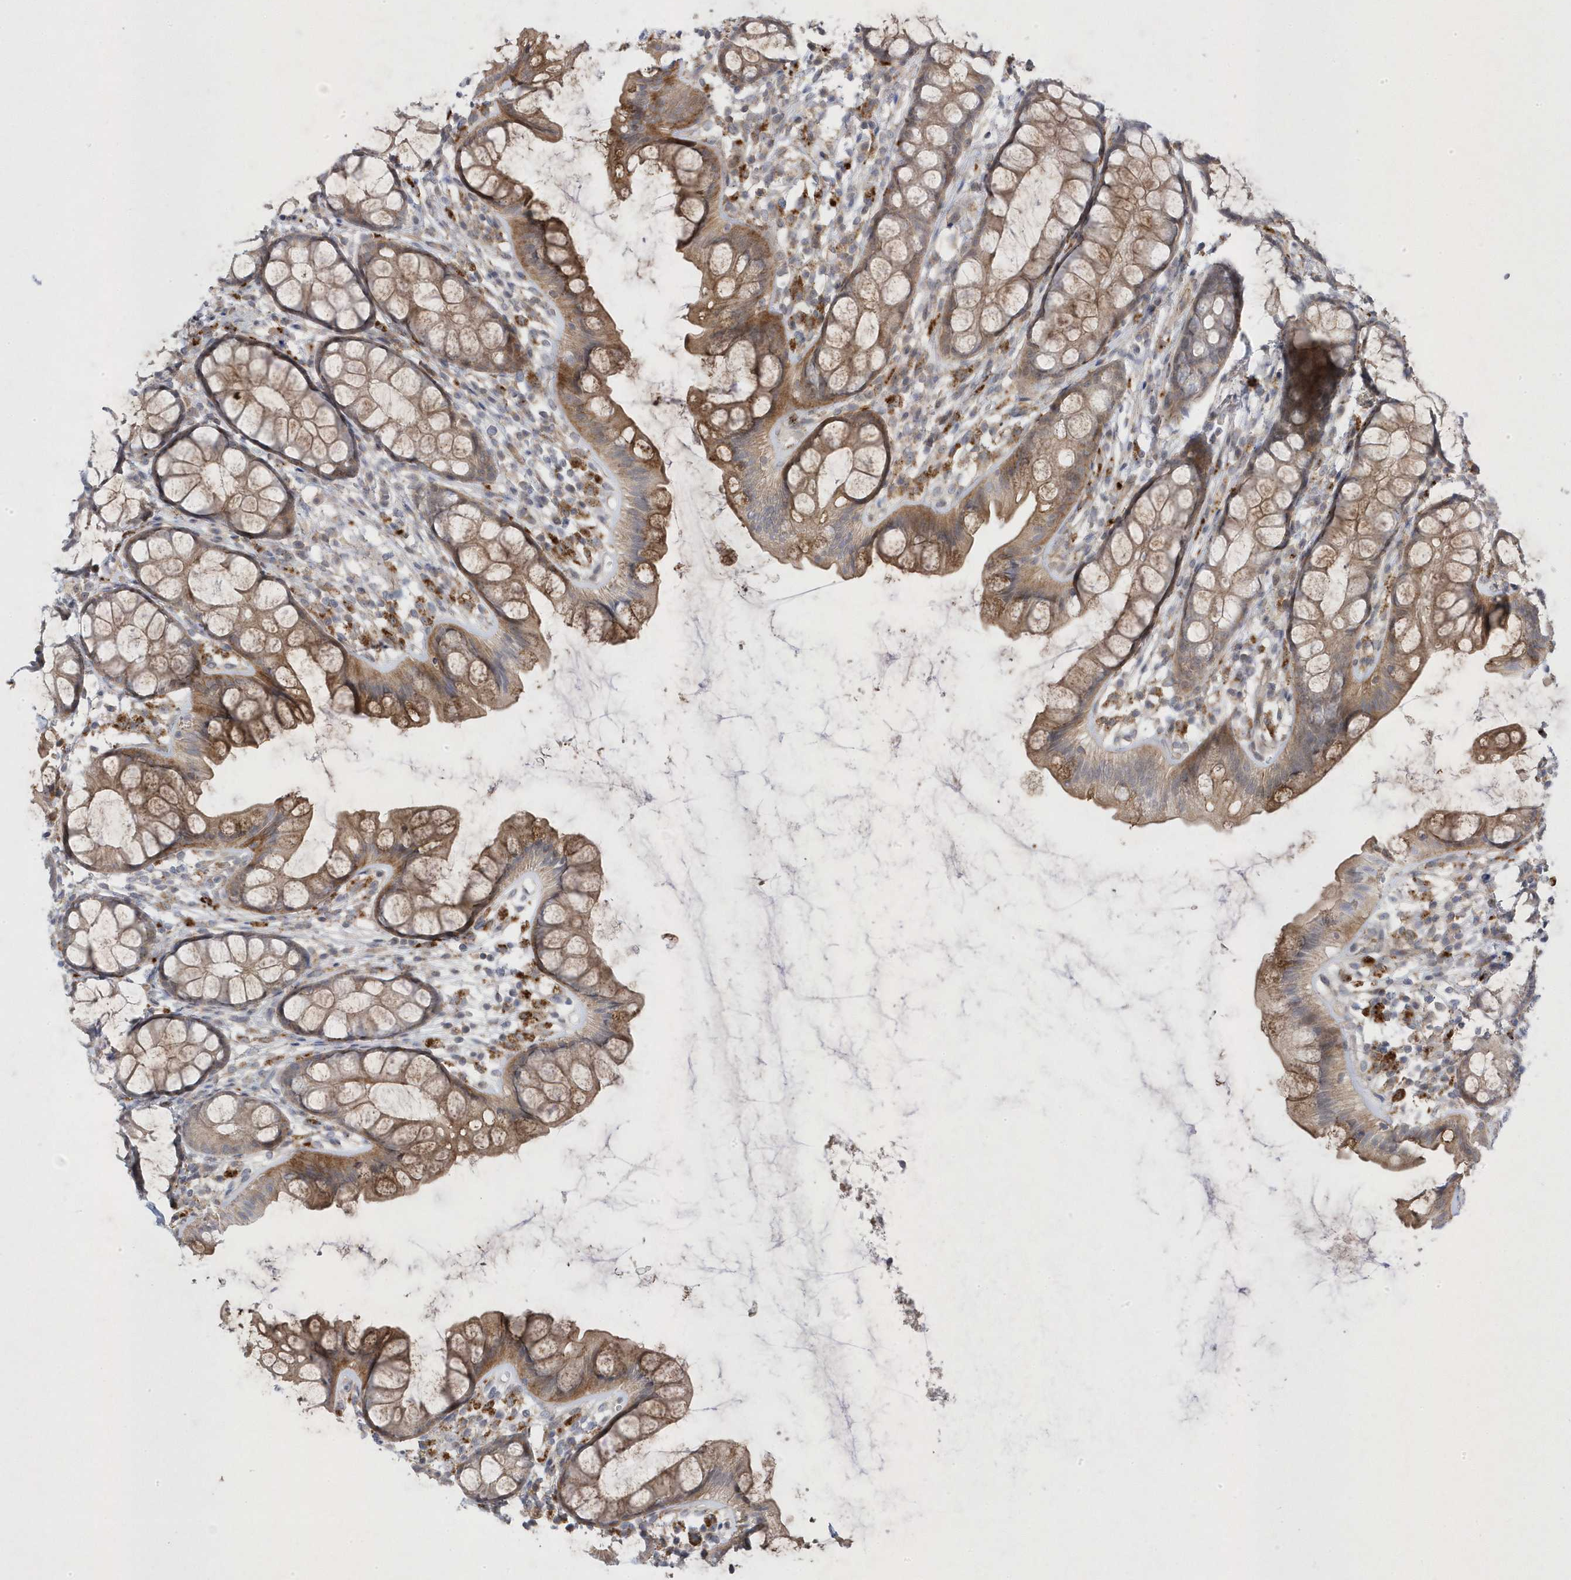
{"staining": {"intensity": "moderate", "quantity": ">75%", "location": "cytoplasmic/membranous"}, "tissue": "rectum", "cell_type": "Glandular cells", "image_type": "normal", "snomed": [{"axis": "morphology", "description": "Normal tissue, NOS"}, {"axis": "topography", "description": "Rectum"}], "caption": "This micrograph demonstrates immunohistochemistry staining of normal human rectum, with medium moderate cytoplasmic/membranous positivity in approximately >75% of glandular cells.", "gene": "ANAPC1", "patient": {"sex": "female", "age": 65}}